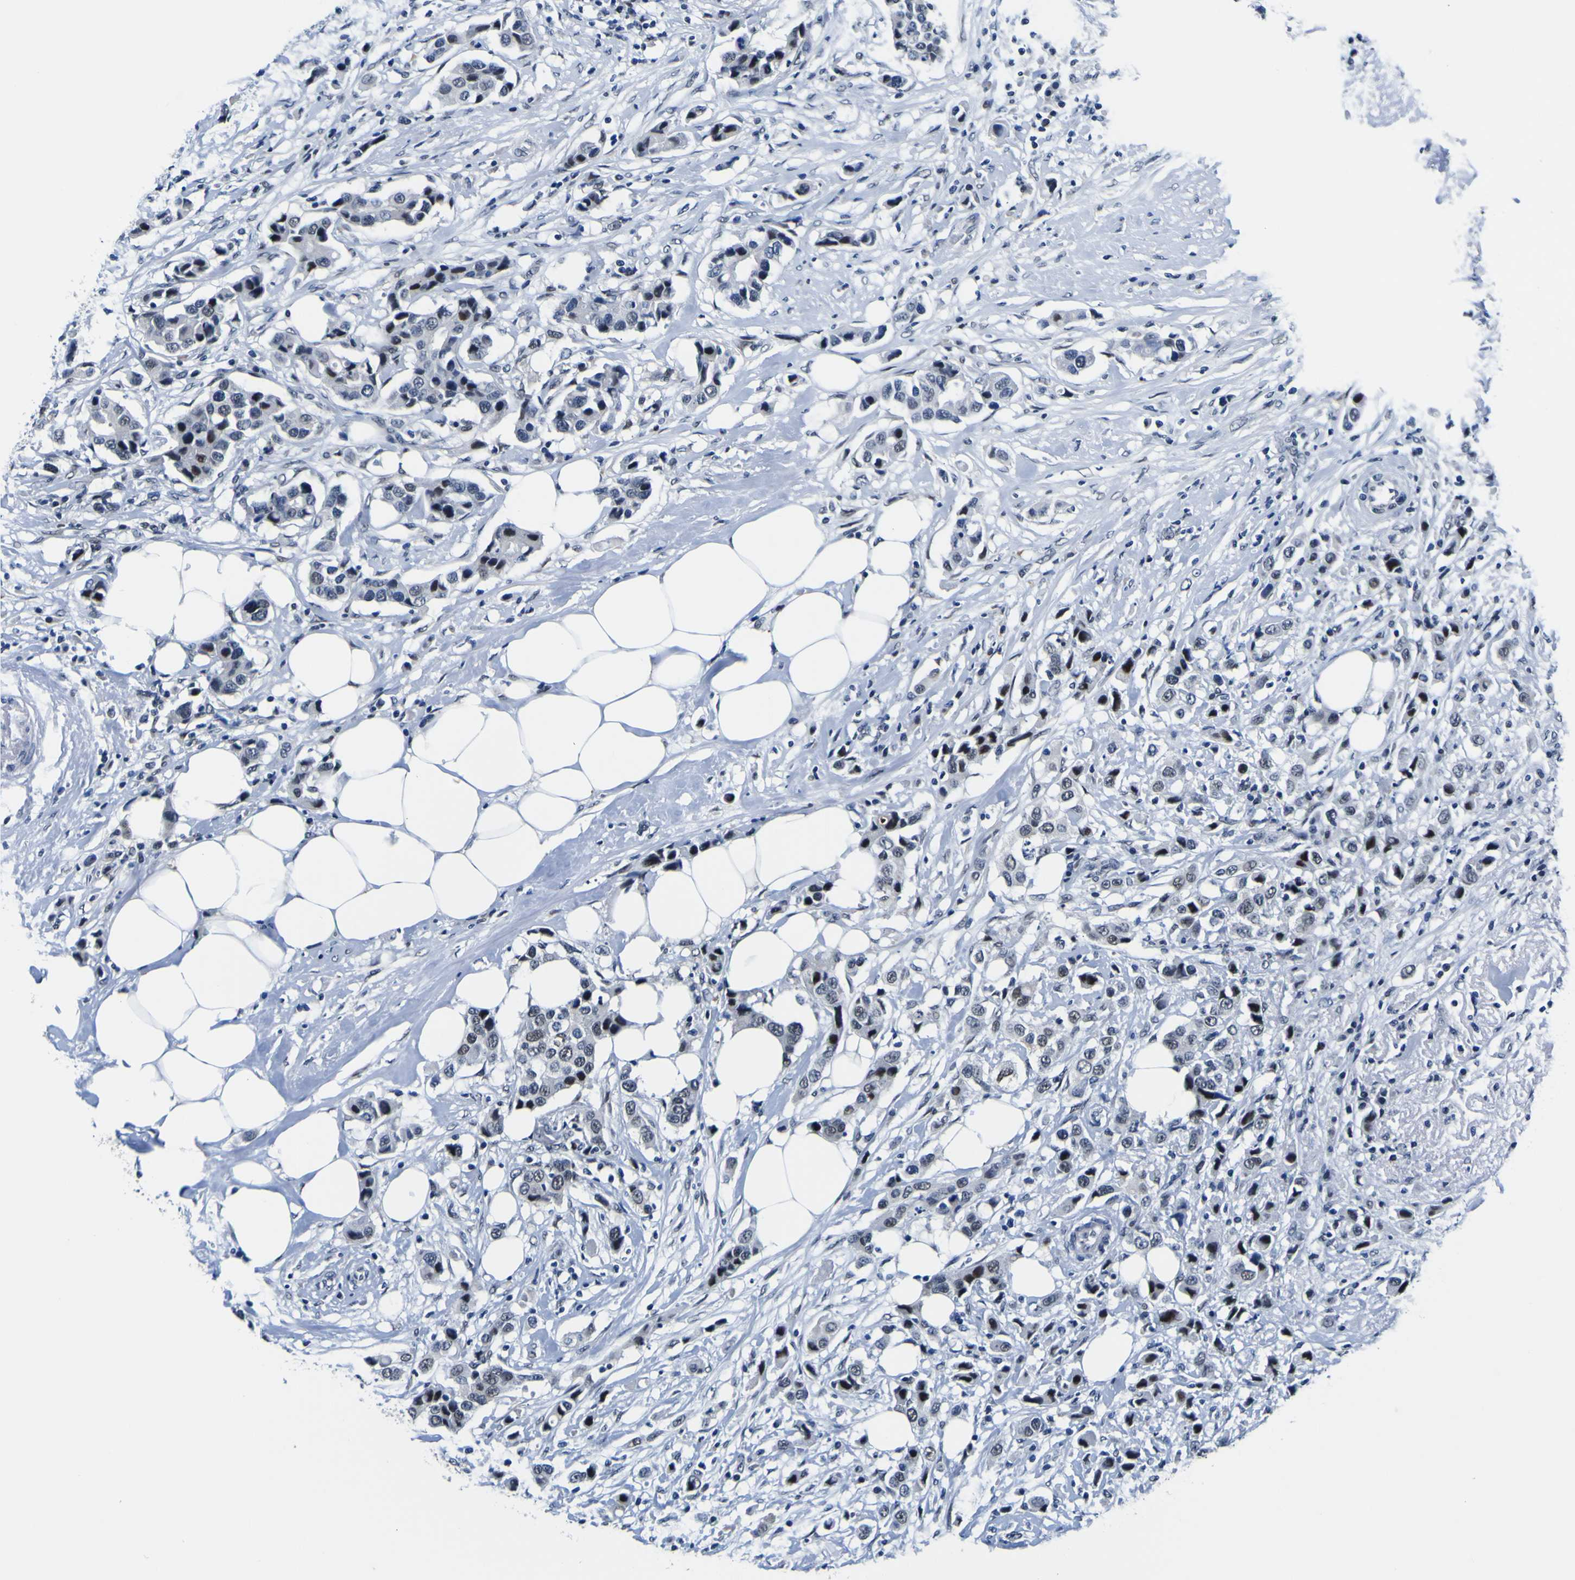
{"staining": {"intensity": "strong", "quantity": "25%-75%", "location": "nuclear"}, "tissue": "breast cancer", "cell_type": "Tumor cells", "image_type": "cancer", "snomed": [{"axis": "morphology", "description": "Normal tissue, NOS"}, {"axis": "morphology", "description": "Duct carcinoma"}, {"axis": "topography", "description": "Breast"}], "caption": "Immunohistochemical staining of human breast cancer shows strong nuclear protein positivity in about 25%-75% of tumor cells.", "gene": "CUL4B", "patient": {"sex": "female", "age": 50}}